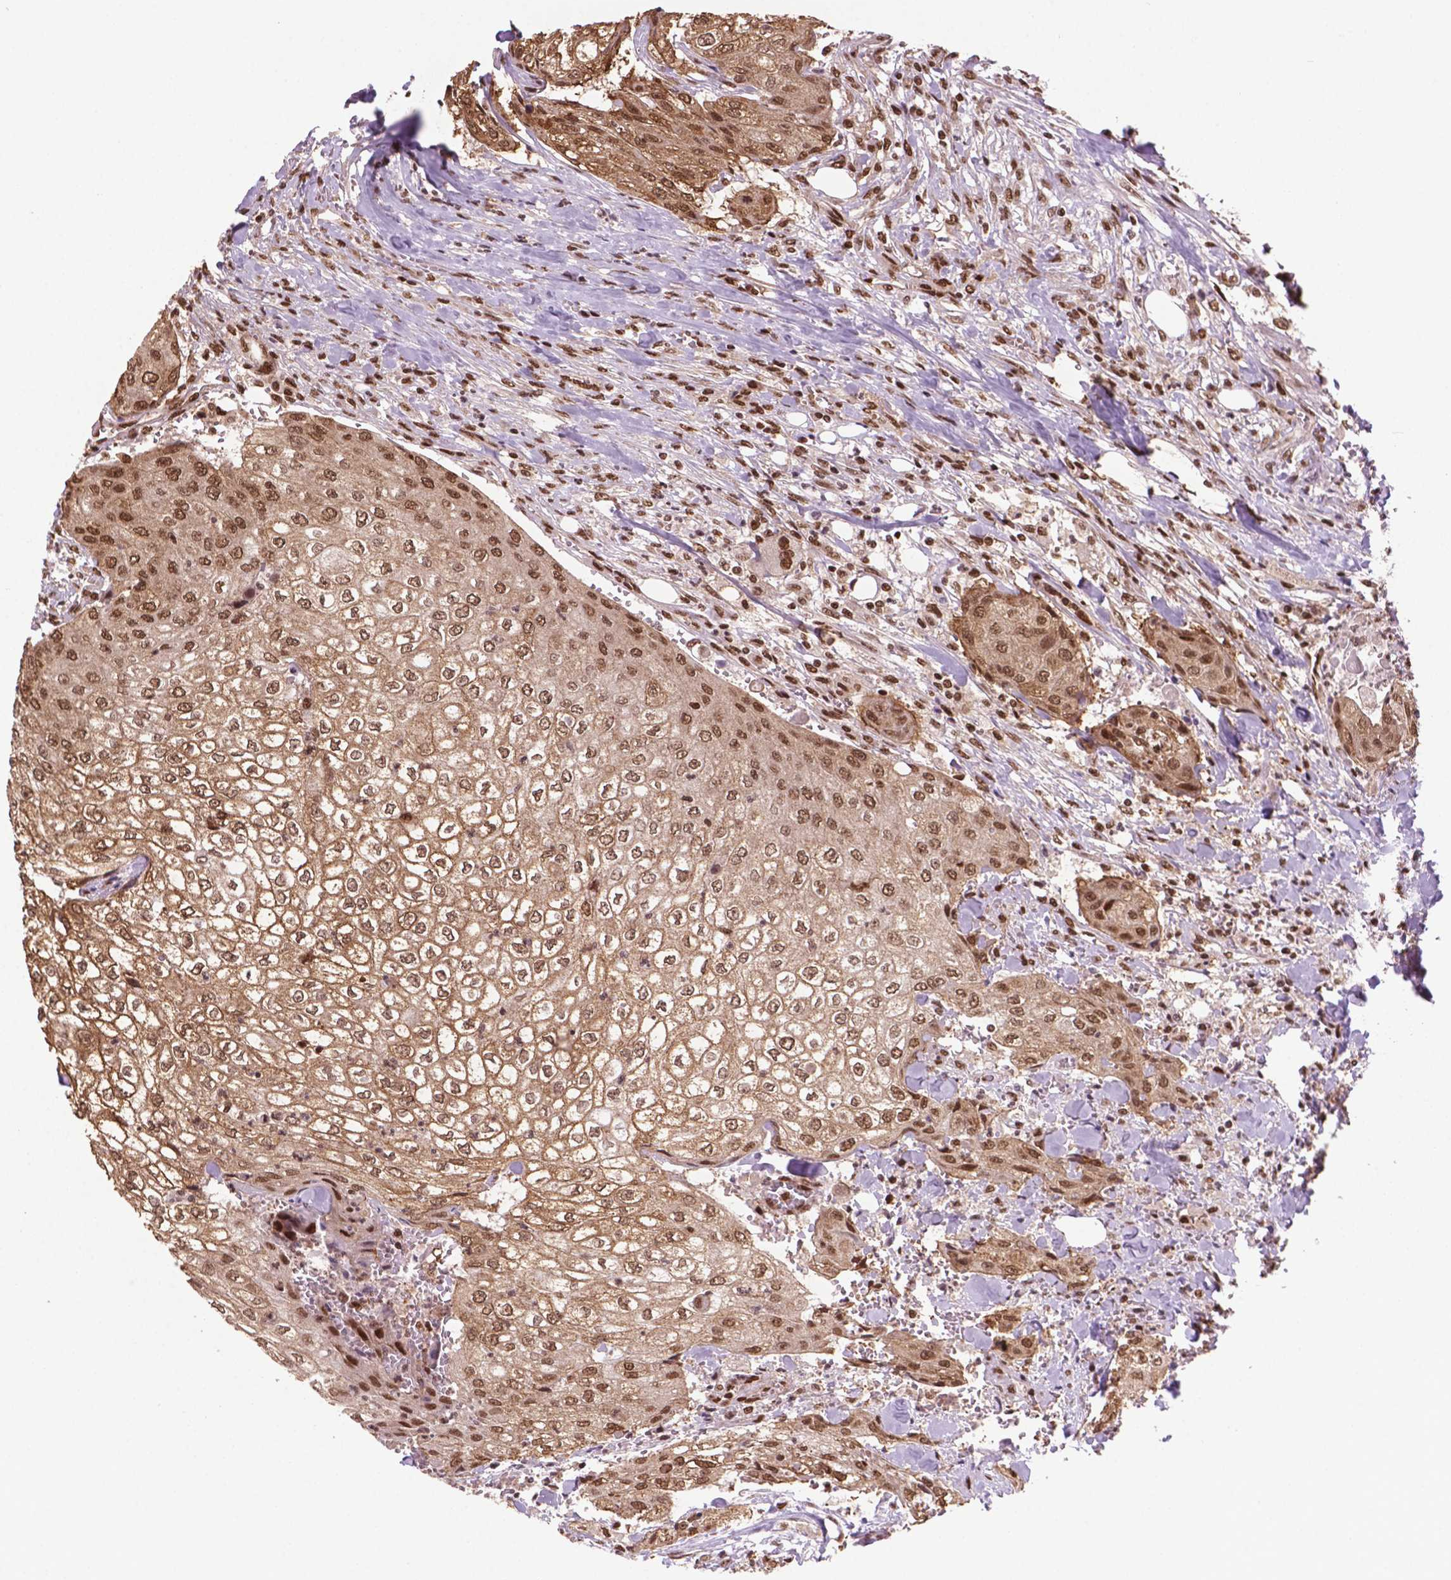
{"staining": {"intensity": "moderate", "quantity": ">75%", "location": "cytoplasmic/membranous,nuclear"}, "tissue": "urothelial cancer", "cell_type": "Tumor cells", "image_type": "cancer", "snomed": [{"axis": "morphology", "description": "Urothelial carcinoma, High grade"}, {"axis": "topography", "description": "Urinary bladder"}], "caption": "Immunohistochemical staining of urothelial cancer reveals medium levels of moderate cytoplasmic/membranous and nuclear protein positivity in approximately >75% of tumor cells. The protein of interest is stained brown, and the nuclei are stained in blue (DAB (3,3'-diaminobenzidine) IHC with brightfield microscopy, high magnification).", "gene": "SIRT6", "patient": {"sex": "male", "age": 62}}